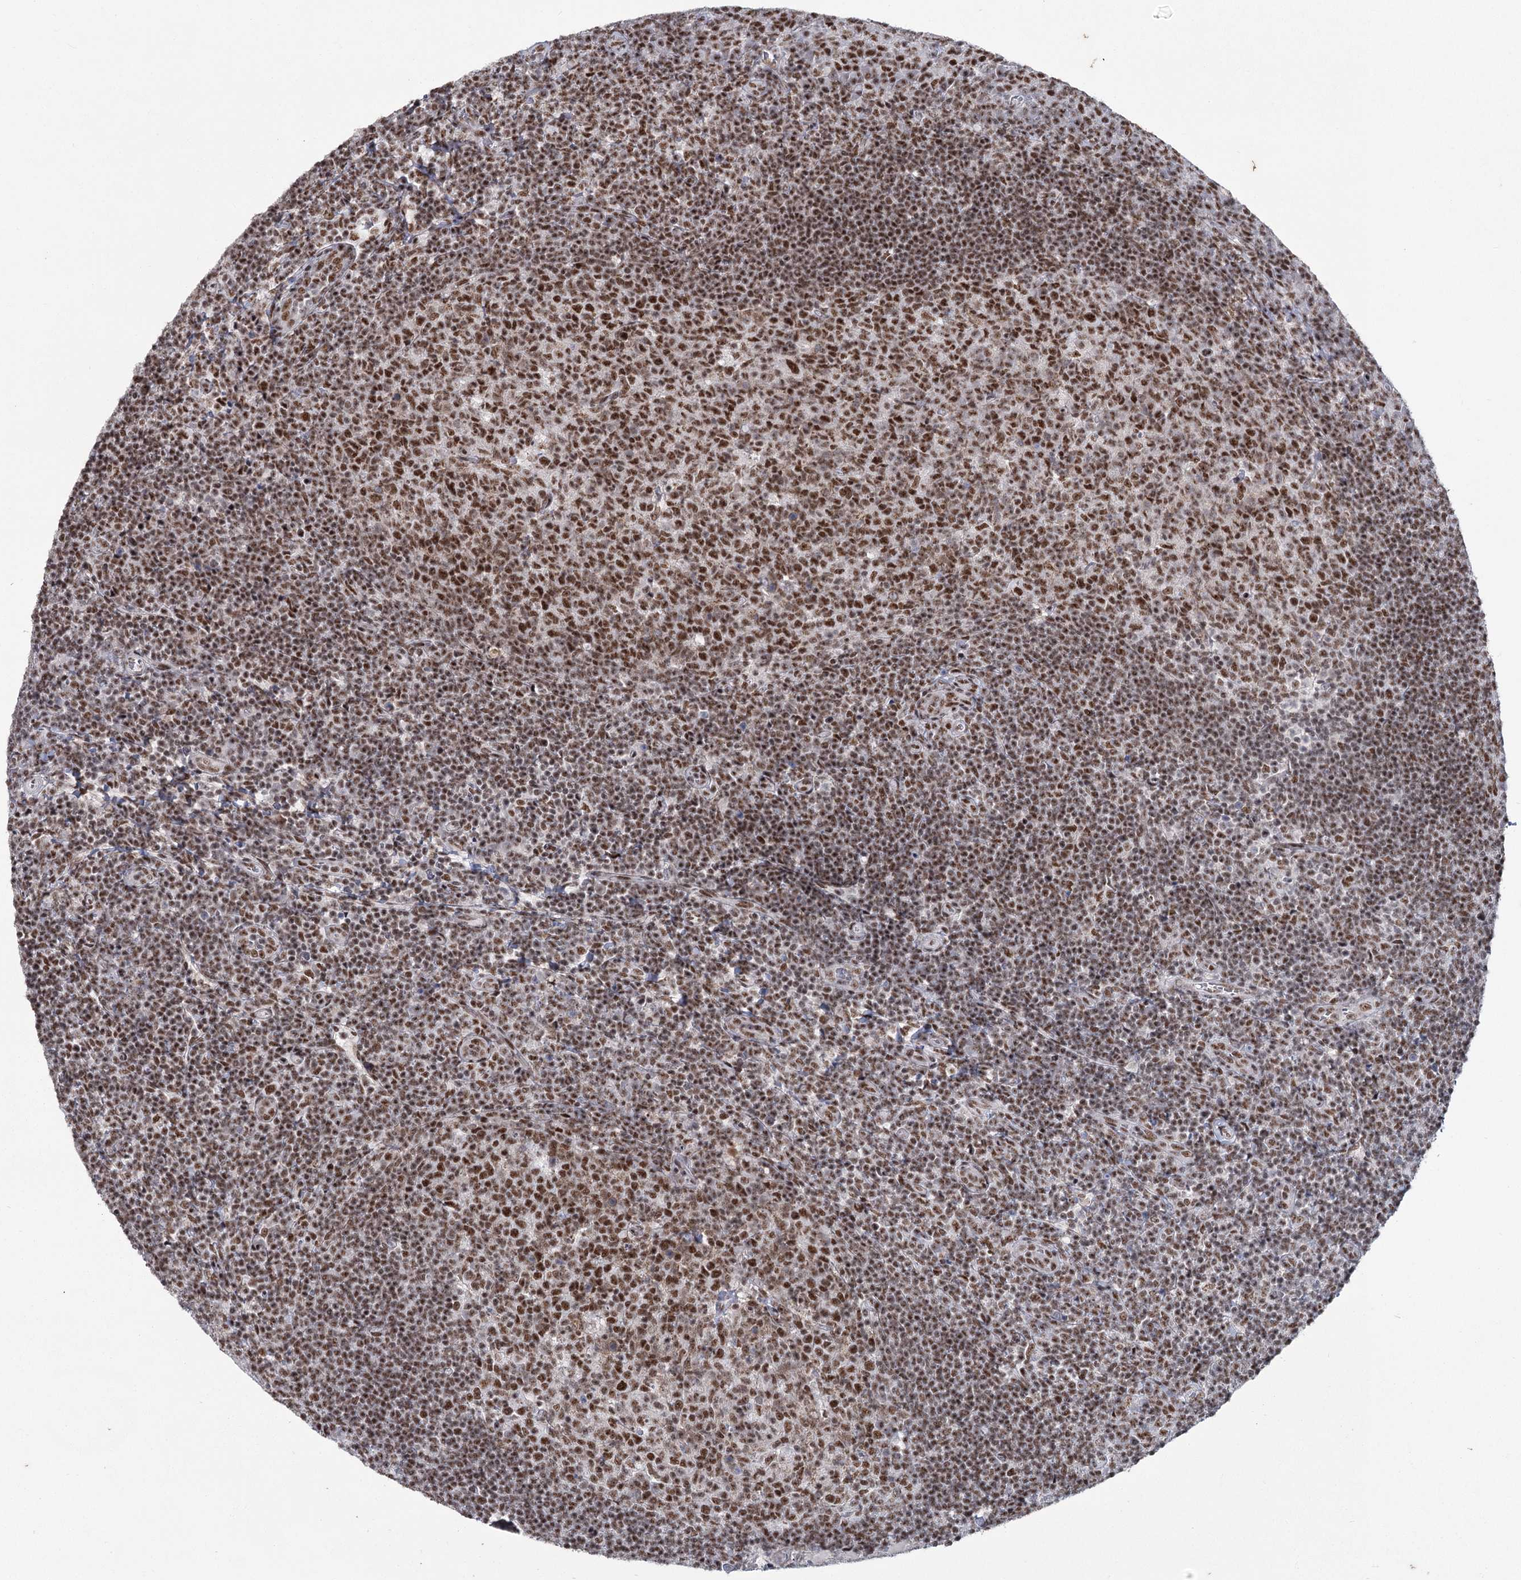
{"staining": {"intensity": "strong", "quantity": ">75%", "location": "nuclear"}, "tissue": "tonsil", "cell_type": "Germinal center cells", "image_type": "normal", "snomed": [{"axis": "morphology", "description": "Normal tissue, NOS"}, {"axis": "topography", "description": "Tonsil"}], "caption": "This histopathology image exhibits unremarkable tonsil stained with immunohistochemistry to label a protein in brown. The nuclear of germinal center cells show strong positivity for the protein. Nuclei are counter-stained blue.", "gene": "SCAF8", "patient": {"sex": "female", "age": 10}}